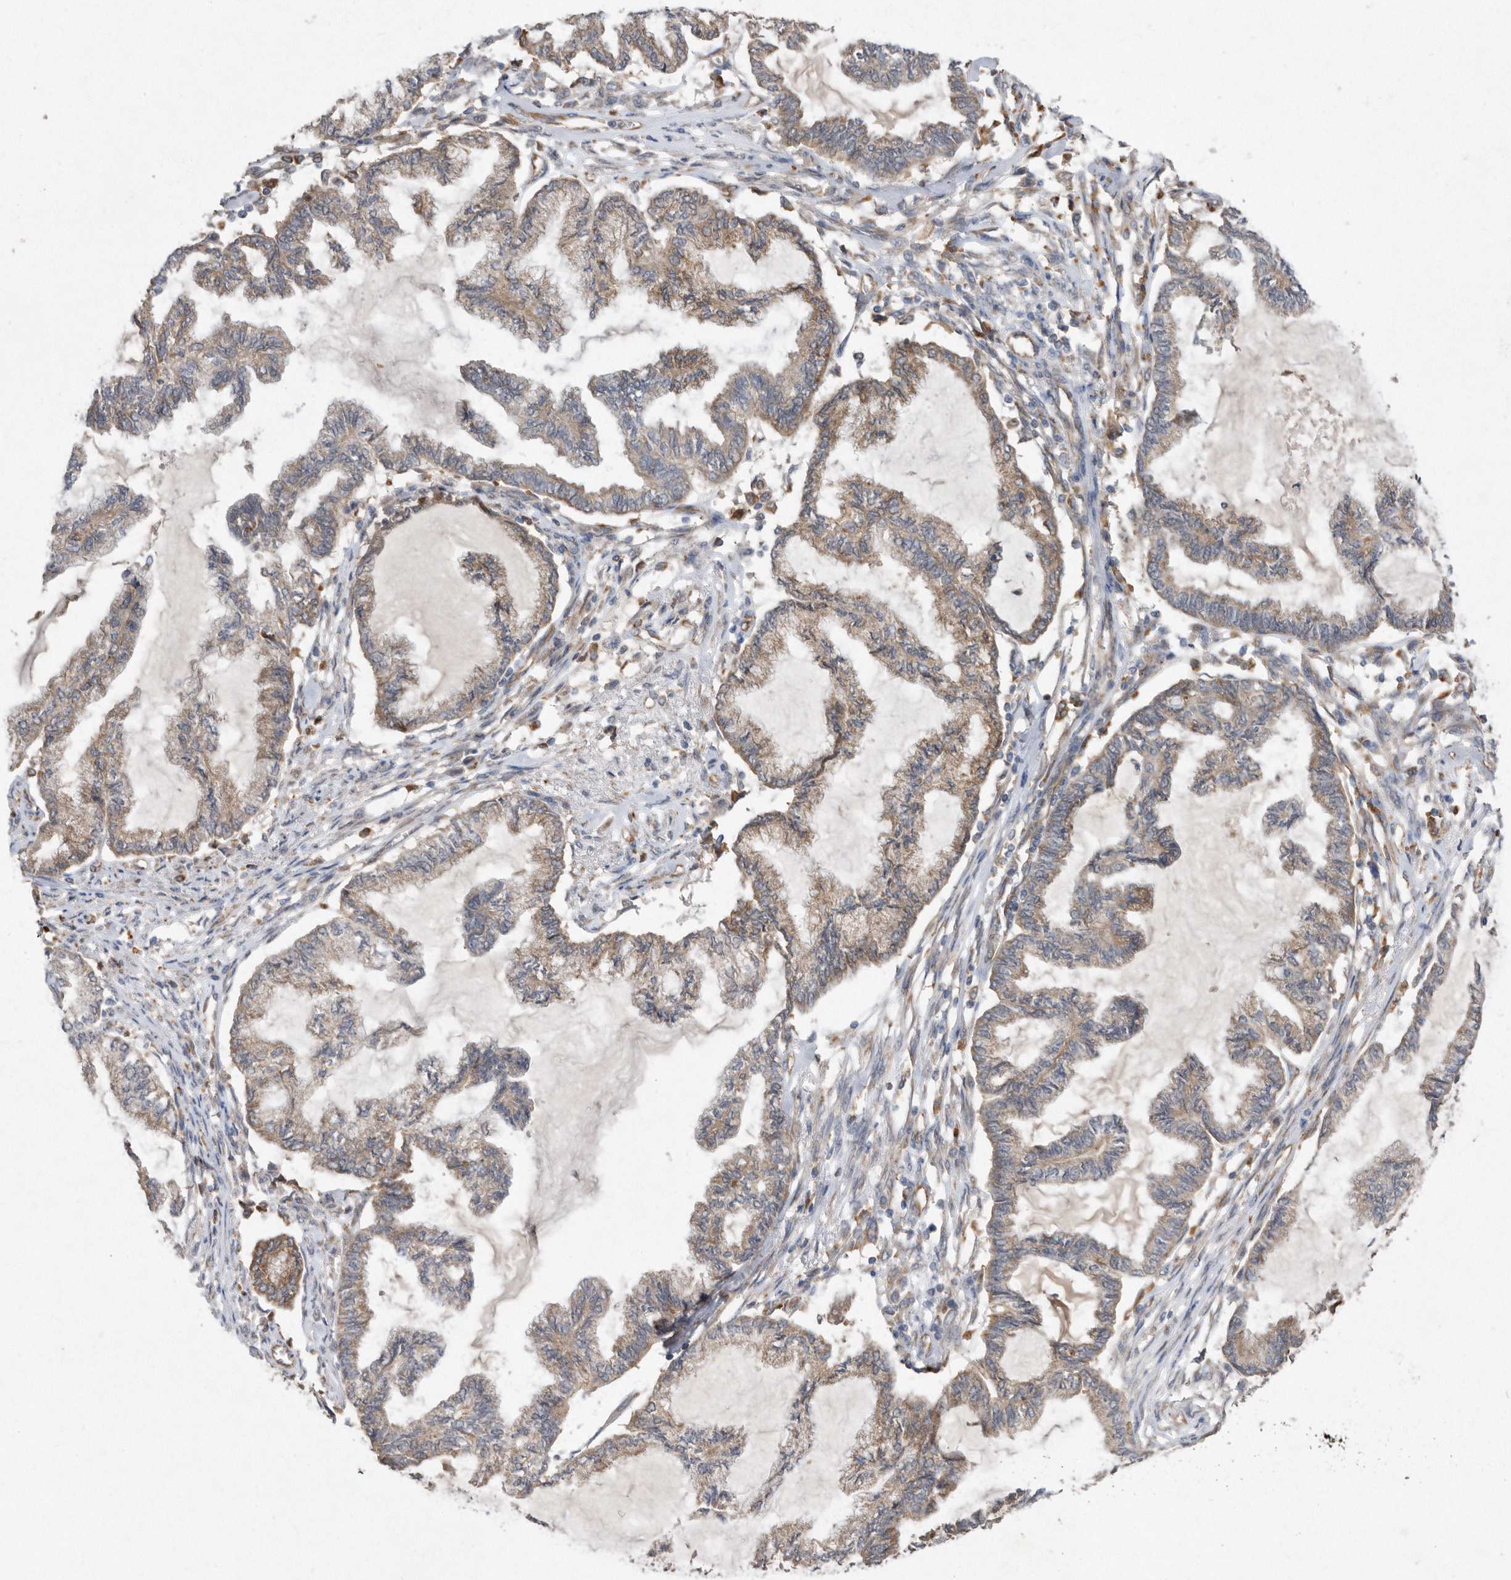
{"staining": {"intensity": "moderate", "quantity": "25%-75%", "location": "cytoplasmic/membranous"}, "tissue": "endometrial cancer", "cell_type": "Tumor cells", "image_type": "cancer", "snomed": [{"axis": "morphology", "description": "Adenocarcinoma, NOS"}, {"axis": "topography", "description": "Endometrium"}], "caption": "The micrograph demonstrates immunohistochemical staining of endometrial cancer (adenocarcinoma). There is moderate cytoplasmic/membranous staining is identified in approximately 25%-75% of tumor cells. (DAB IHC with brightfield microscopy, high magnification).", "gene": "PON2", "patient": {"sex": "female", "age": 86}}